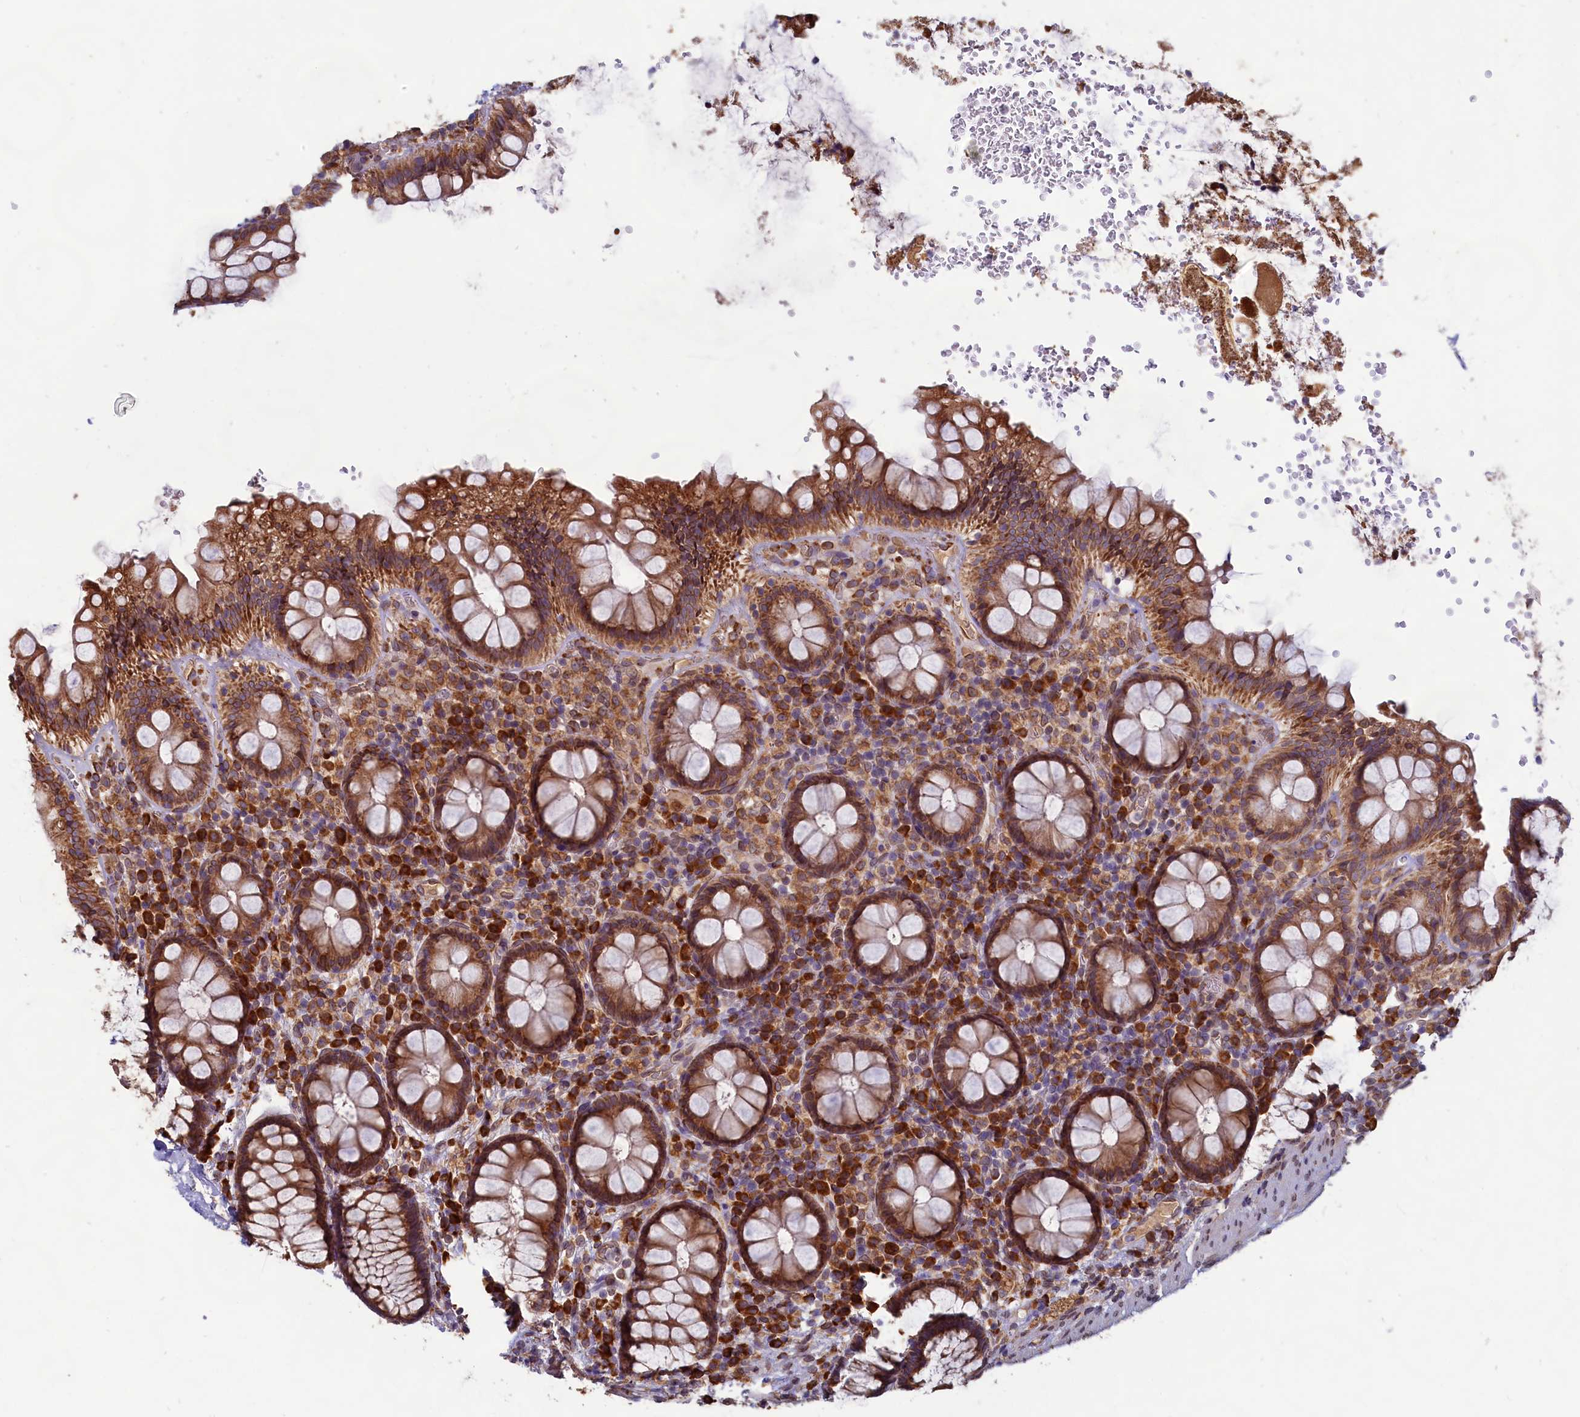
{"staining": {"intensity": "strong", "quantity": ">75%", "location": "cytoplasmic/membranous"}, "tissue": "rectum", "cell_type": "Glandular cells", "image_type": "normal", "snomed": [{"axis": "morphology", "description": "Normal tissue, NOS"}, {"axis": "topography", "description": "Rectum"}], "caption": "Protein analysis of normal rectum exhibits strong cytoplasmic/membranous expression in approximately >75% of glandular cells.", "gene": "TBC1D19", "patient": {"sex": "male", "age": 83}}